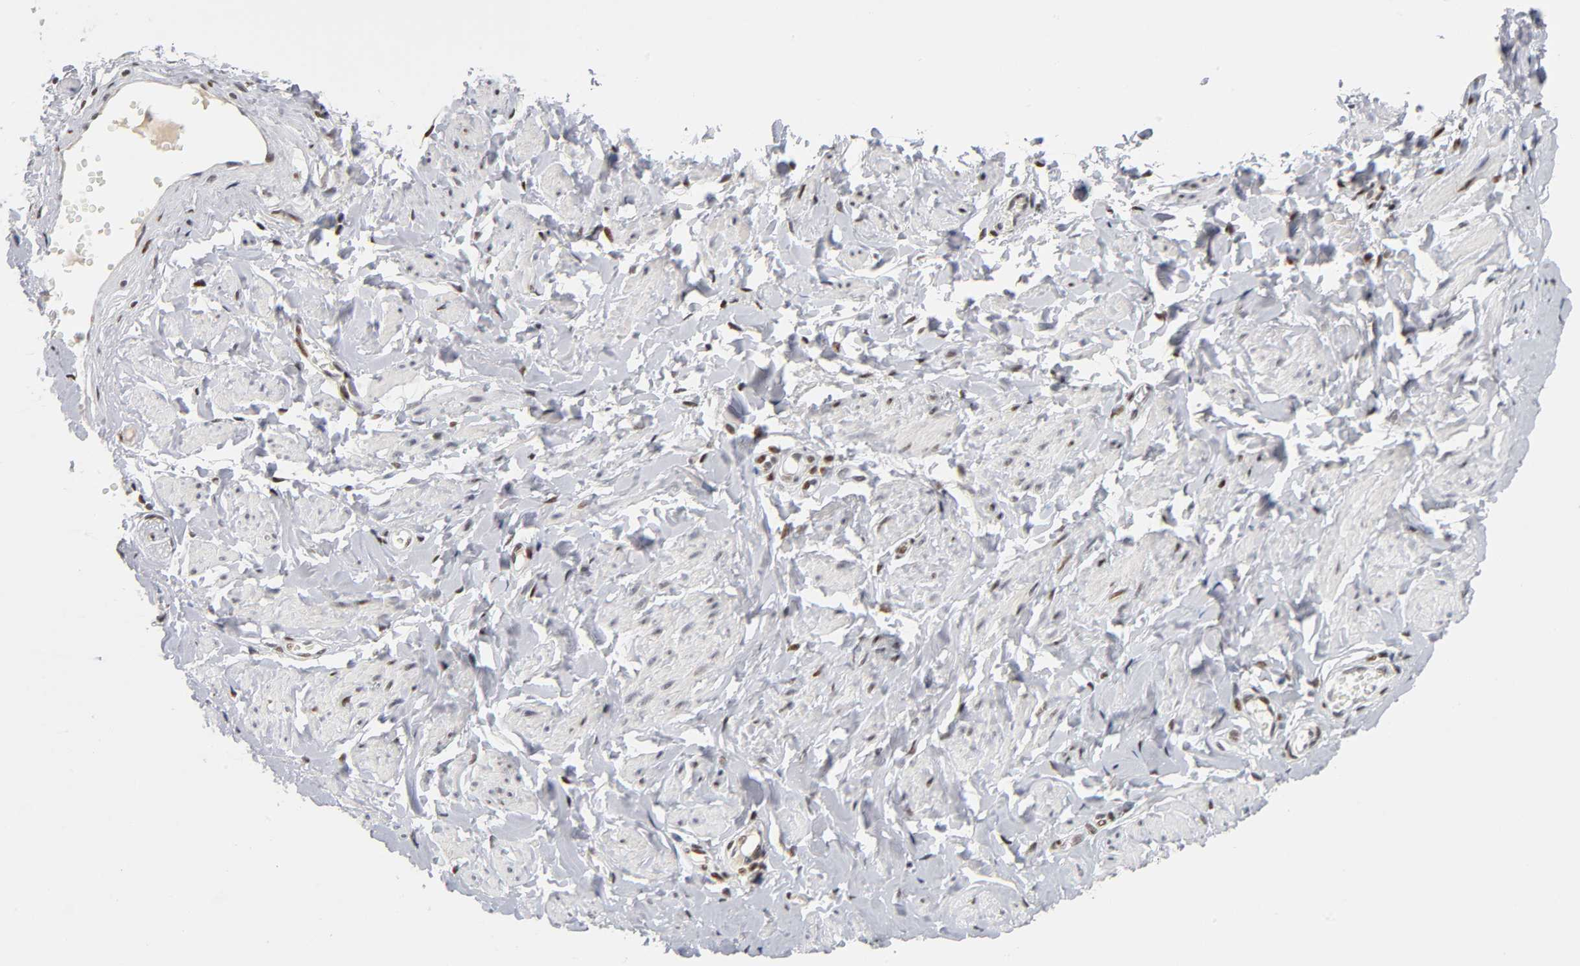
{"staining": {"intensity": "weak", "quantity": "<25%", "location": "nuclear"}, "tissue": "vagina", "cell_type": "Squamous epithelial cells", "image_type": "normal", "snomed": [{"axis": "morphology", "description": "Normal tissue, NOS"}, {"axis": "topography", "description": "Vagina"}], "caption": "An immunohistochemistry micrograph of unremarkable vagina is shown. There is no staining in squamous epithelial cells of vagina.", "gene": "SP3", "patient": {"sex": "female", "age": 55}}